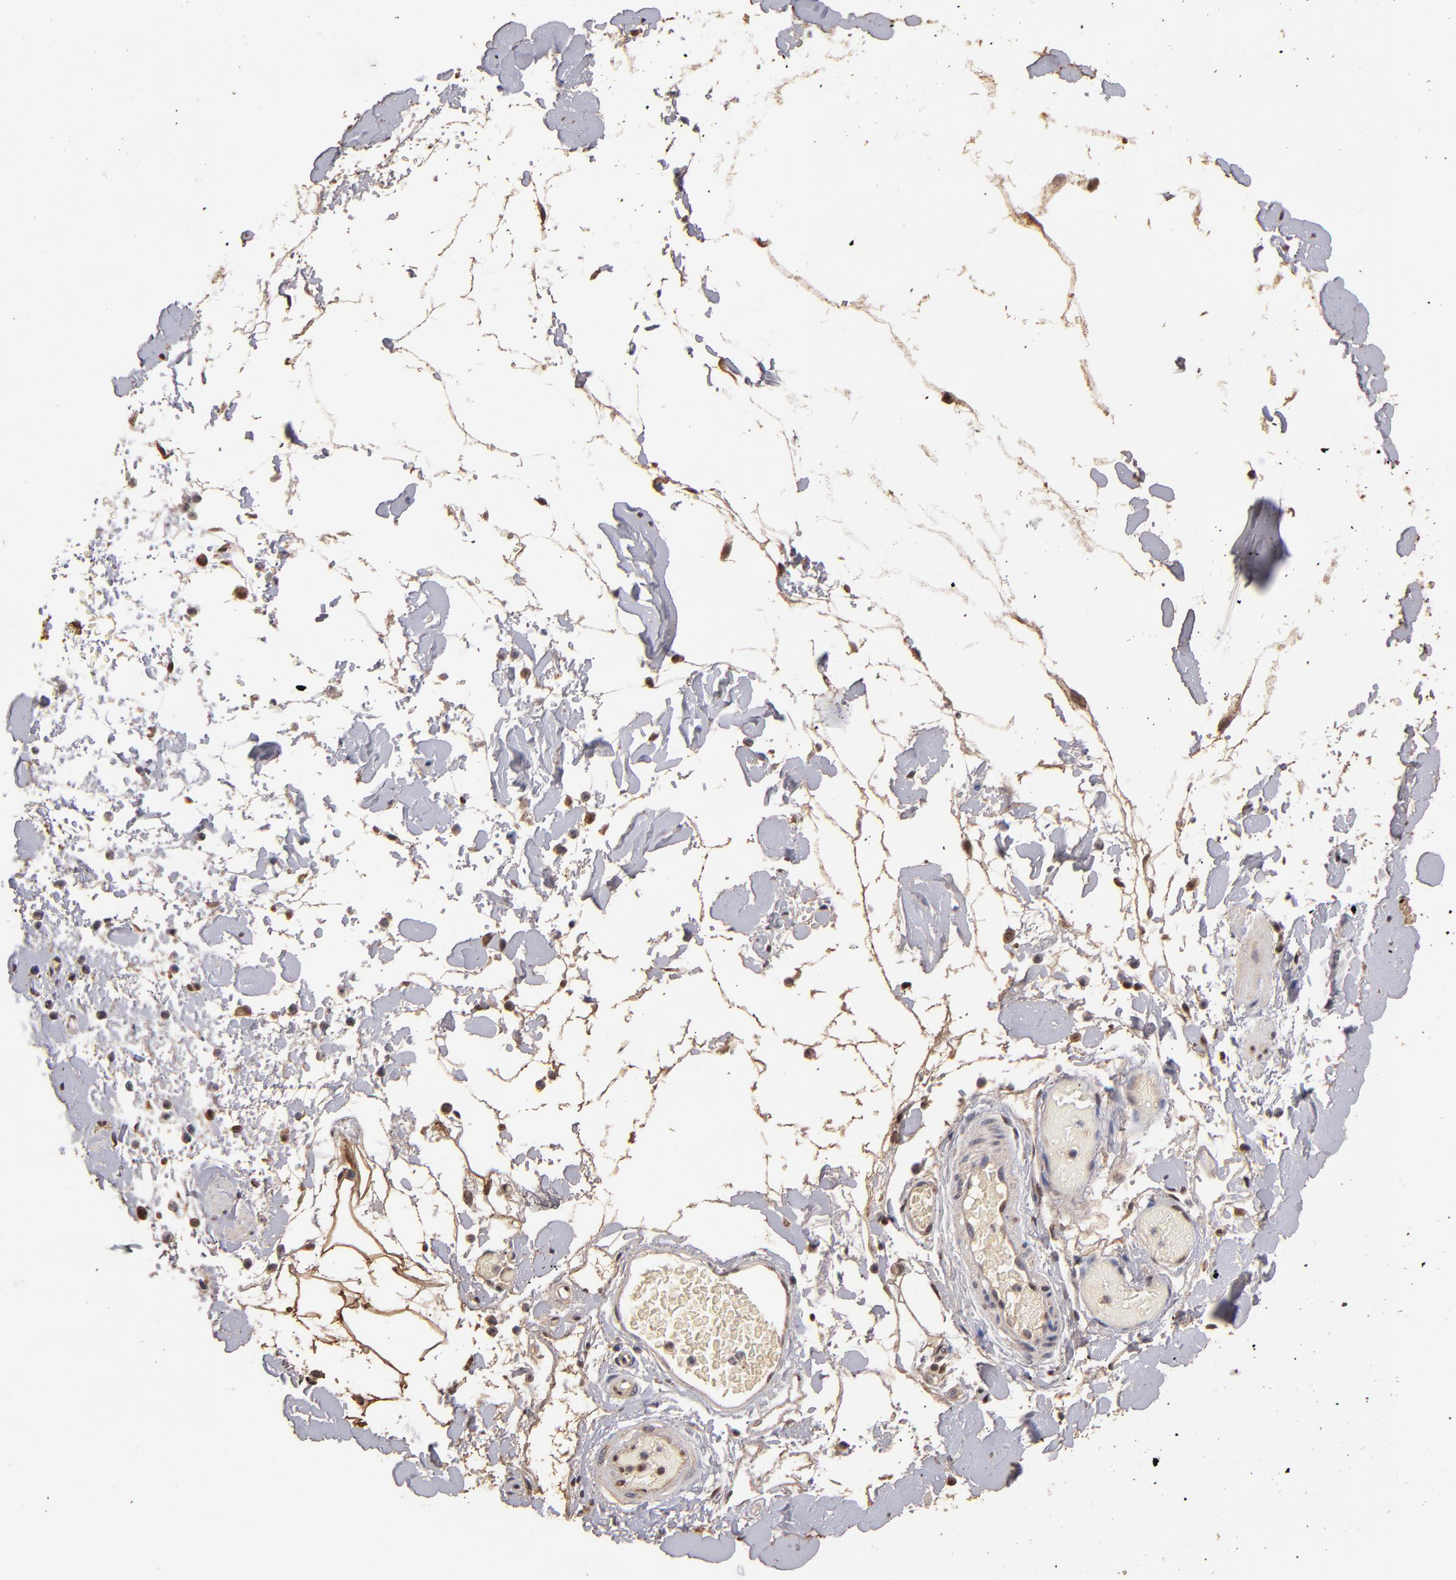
{"staining": {"intensity": "weak", "quantity": ">75%", "location": "nuclear"}, "tissue": "smooth muscle", "cell_type": "Smooth muscle cells", "image_type": "normal", "snomed": [{"axis": "morphology", "description": "Normal tissue, NOS"}, {"axis": "topography", "description": "Smooth muscle"}, {"axis": "topography", "description": "Colon"}], "caption": "About >75% of smooth muscle cells in normal smooth muscle exhibit weak nuclear protein expression as visualized by brown immunohistochemical staining.", "gene": "EAPP", "patient": {"sex": "male", "age": 67}}